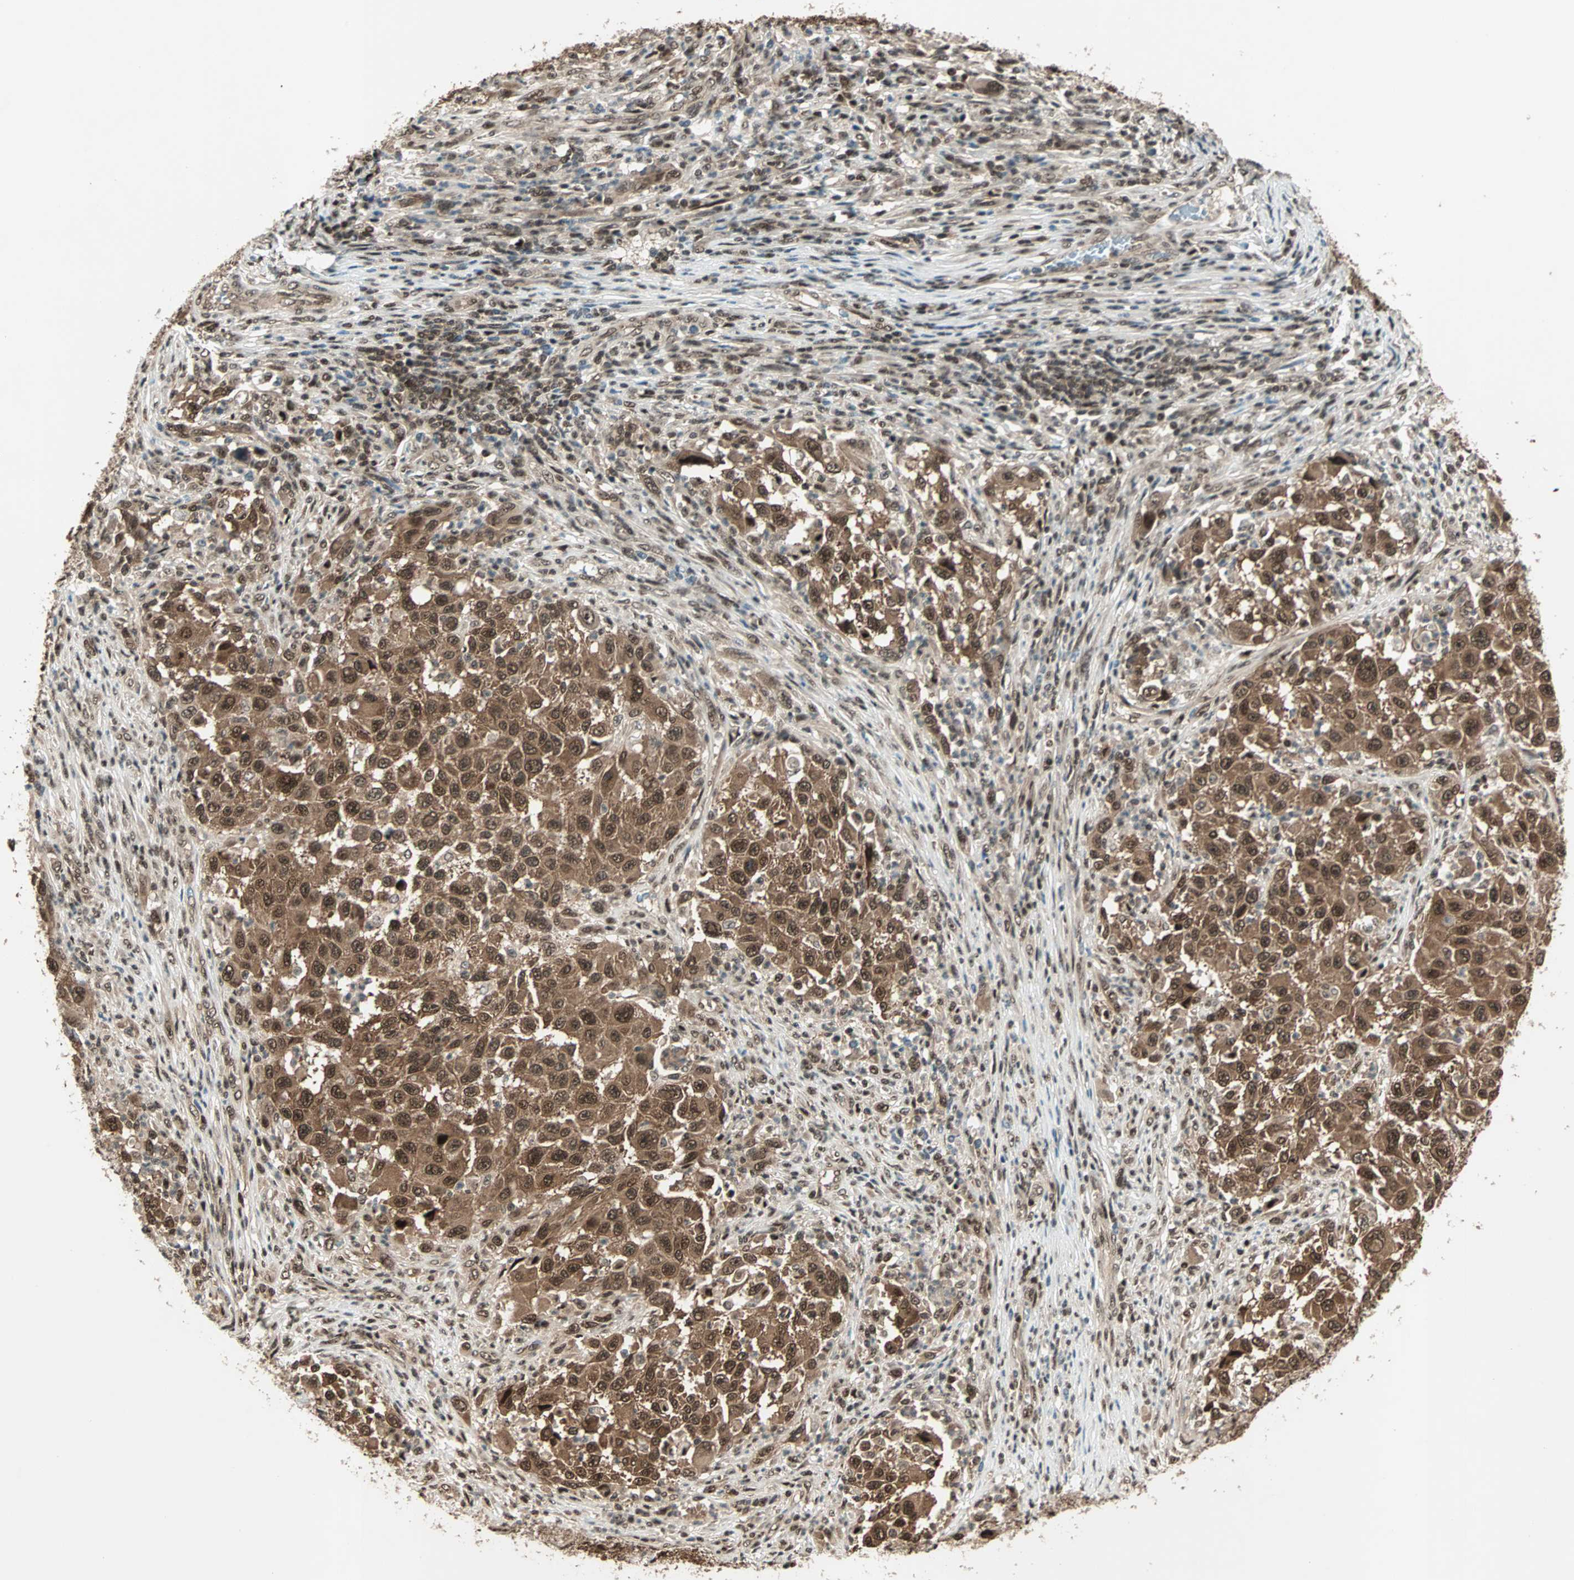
{"staining": {"intensity": "strong", "quantity": ">75%", "location": "cytoplasmic/membranous,nuclear"}, "tissue": "melanoma", "cell_type": "Tumor cells", "image_type": "cancer", "snomed": [{"axis": "morphology", "description": "Malignant melanoma, Metastatic site"}, {"axis": "topography", "description": "Lymph node"}], "caption": "This photomicrograph shows malignant melanoma (metastatic site) stained with immunohistochemistry to label a protein in brown. The cytoplasmic/membranous and nuclear of tumor cells show strong positivity for the protein. Nuclei are counter-stained blue.", "gene": "ZNF44", "patient": {"sex": "male", "age": 61}}